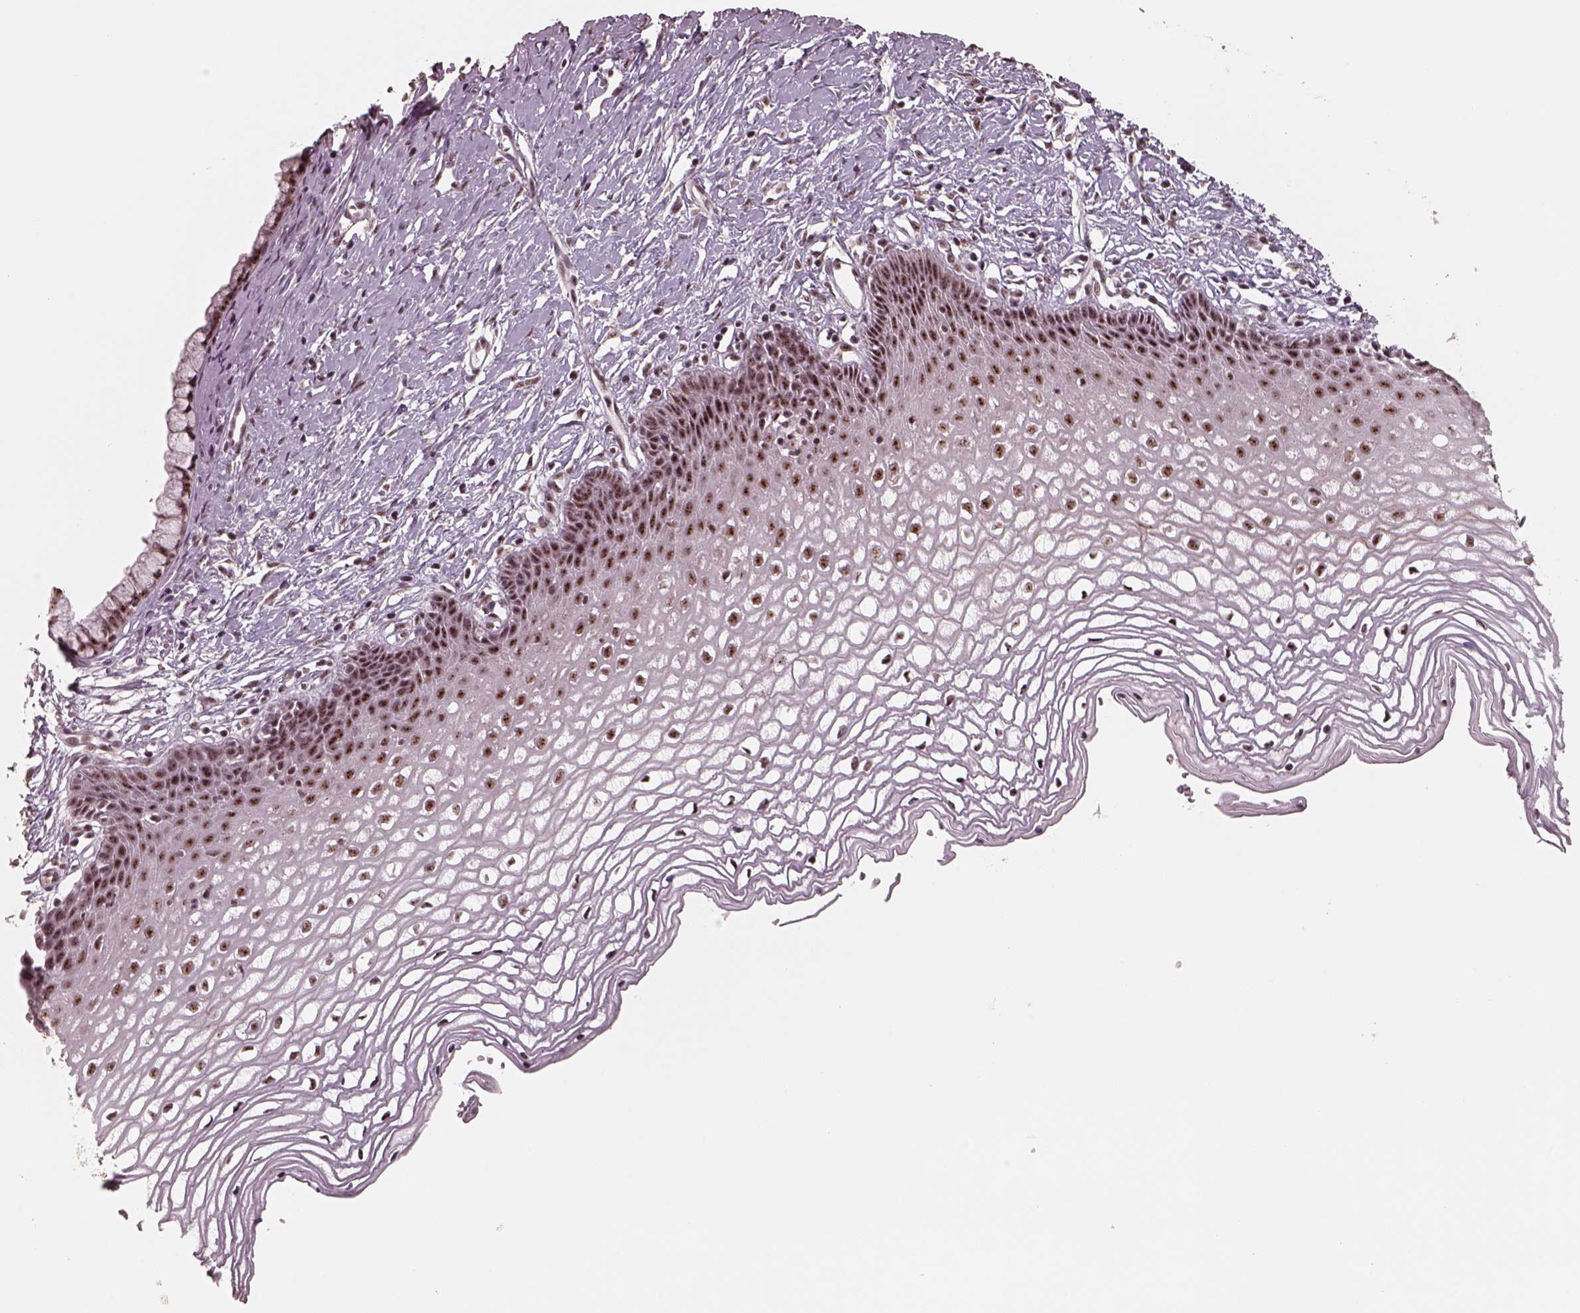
{"staining": {"intensity": "strong", "quantity": ">75%", "location": "nuclear"}, "tissue": "cervix", "cell_type": "Glandular cells", "image_type": "normal", "snomed": [{"axis": "morphology", "description": "Normal tissue, NOS"}, {"axis": "topography", "description": "Cervix"}], "caption": "A histopathology image showing strong nuclear positivity in about >75% of glandular cells in unremarkable cervix, as visualized by brown immunohistochemical staining.", "gene": "ATXN7L3", "patient": {"sex": "female", "age": 40}}